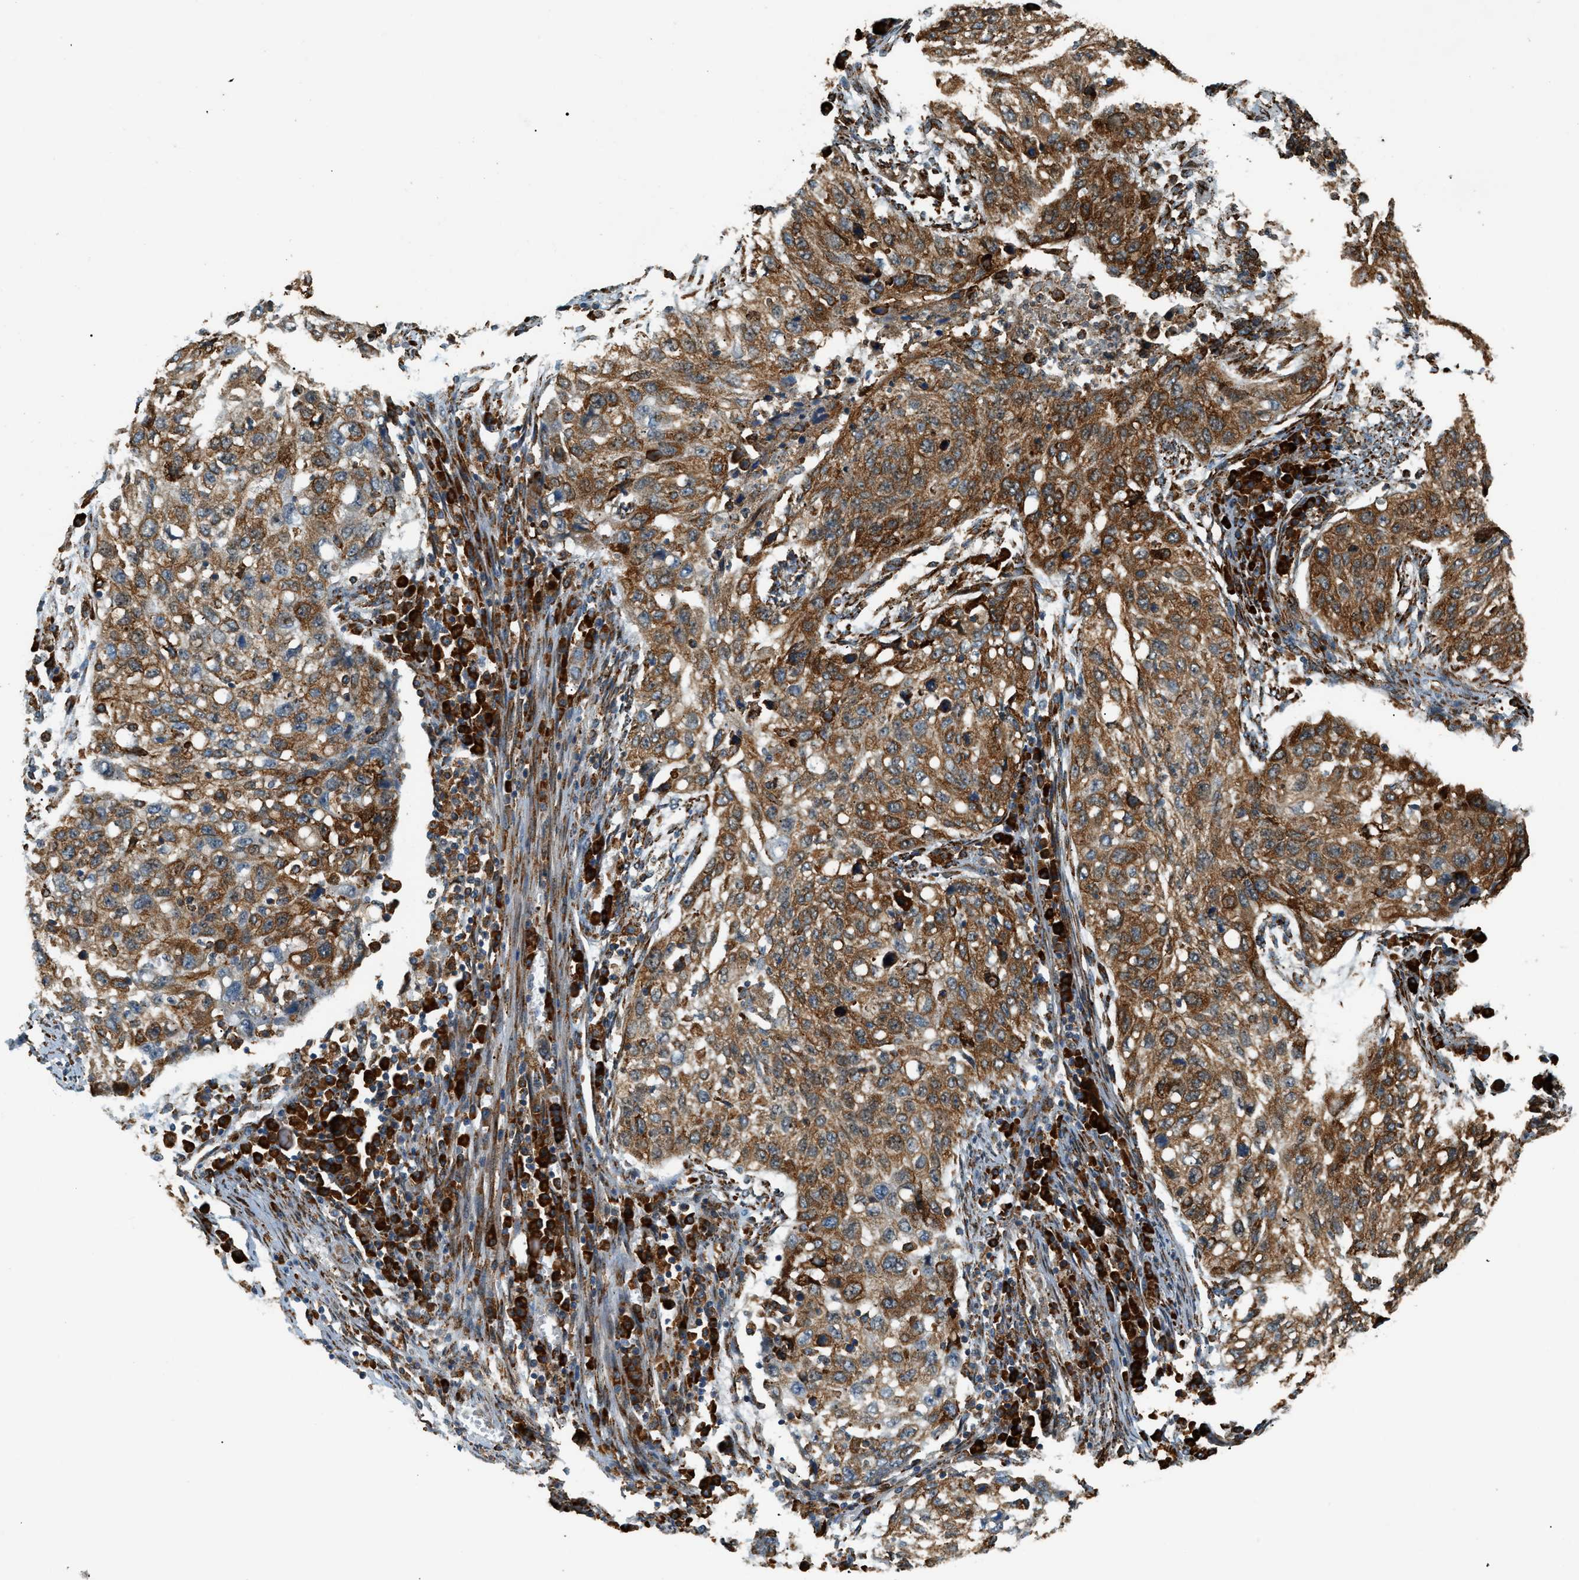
{"staining": {"intensity": "strong", "quantity": ">75%", "location": "cytoplasmic/membranous"}, "tissue": "lung cancer", "cell_type": "Tumor cells", "image_type": "cancer", "snomed": [{"axis": "morphology", "description": "Squamous cell carcinoma, NOS"}, {"axis": "topography", "description": "Lung"}], "caption": "Human lung cancer (squamous cell carcinoma) stained with a brown dye displays strong cytoplasmic/membranous positive staining in approximately >75% of tumor cells.", "gene": "SEMA4D", "patient": {"sex": "female", "age": 63}}